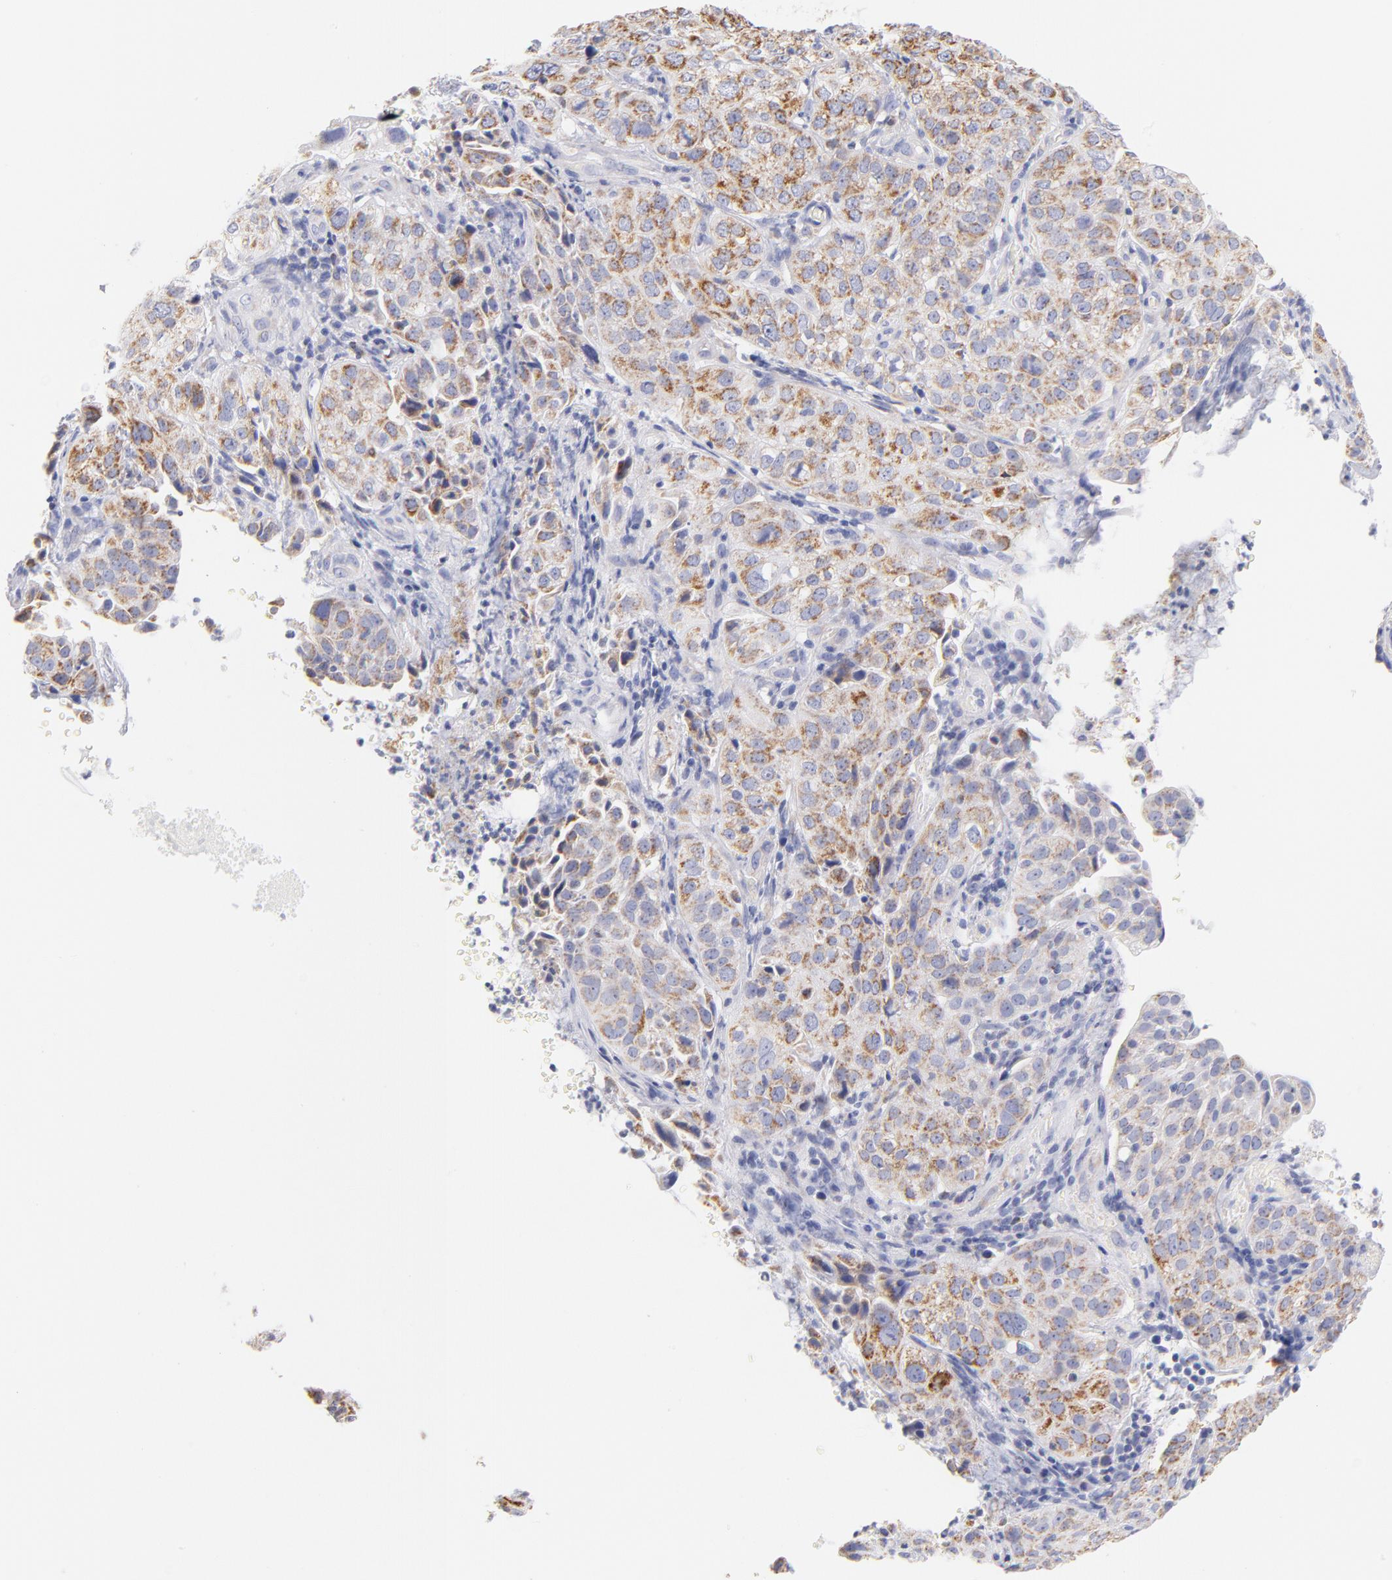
{"staining": {"intensity": "moderate", "quantity": ">75%", "location": "cytoplasmic/membranous"}, "tissue": "cervical cancer", "cell_type": "Tumor cells", "image_type": "cancer", "snomed": [{"axis": "morphology", "description": "Squamous cell carcinoma, NOS"}, {"axis": "topography", "description": "Cervix"}], "caption": "Immunohistochemistry (DAB (3,3'-diaminobenzidine)) staining of human cervical cancer shows moderate cytoplasmic/membranous protein staining in about >75% of tumor cells.", "gene": "AIFM1", "patient": {"sex": "female", "age": 38}}